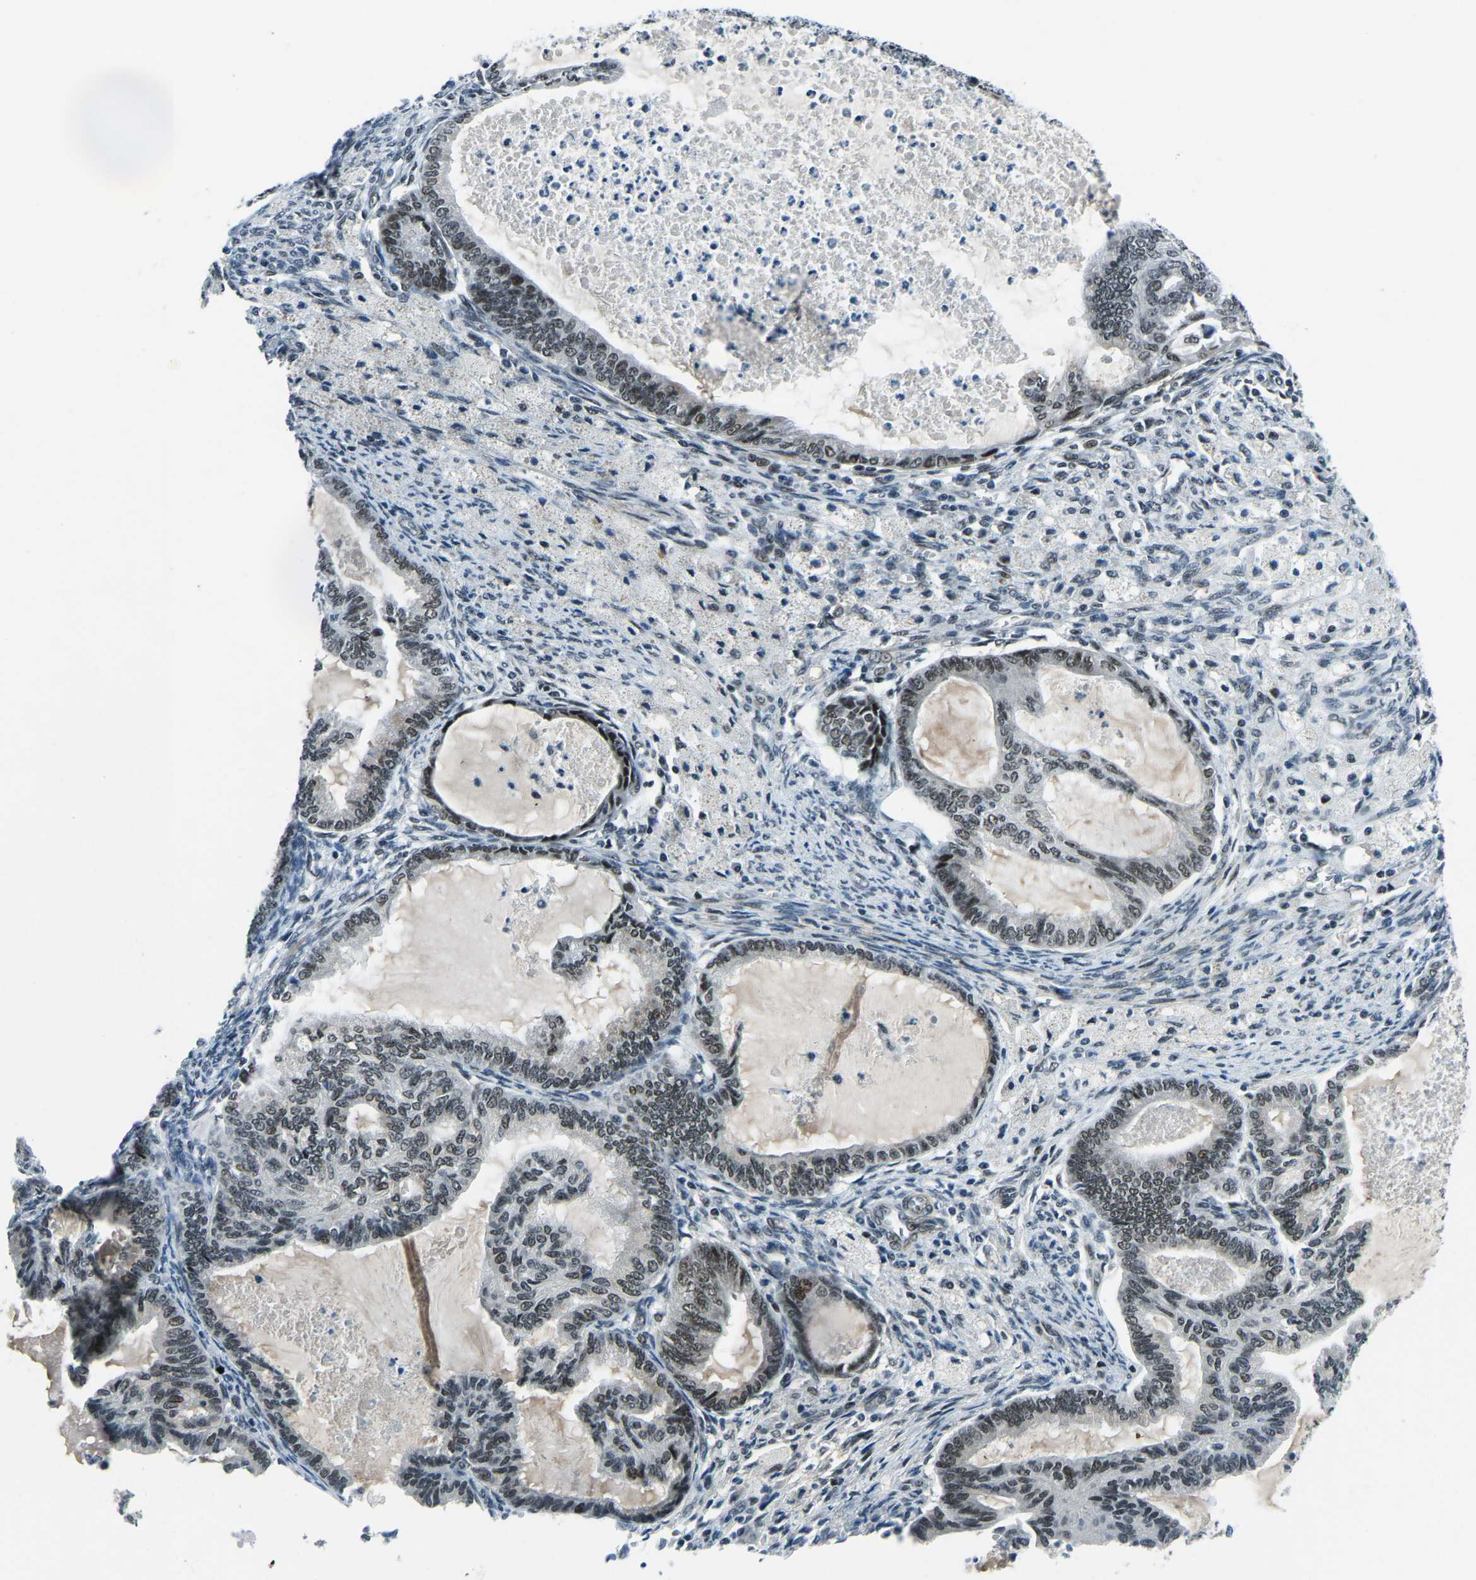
{"staining": {"intensity": "weak", "quantity": ">75%", "location": "nuclear"}, "tissue": "cervical cancer", "cell_type": "Tumor cells", "image_type": "cancer", "snomed": [{"axis": "morphology", "description": "Normal tissue, NOS"}, {"axis": "morphology", "description": "Adenocarcinoma, NOS"}, {"axis": "topography", "description": "Cervix"}, {"axis": "topography", "description": "Endometrium"}], "caption": "Protein staining by IHC demonstrates weak nuclear expression in approximately >75% of tumor cells in cervical adenocarcinoma. Using DAB (3,3'-diaminobenzidine) (brown) and hematoxylin (blue) stains, captured at high magnification using brightfield microscopy.", "gene": "PRCC", "patient": {"sex": "female", "age": 86}}